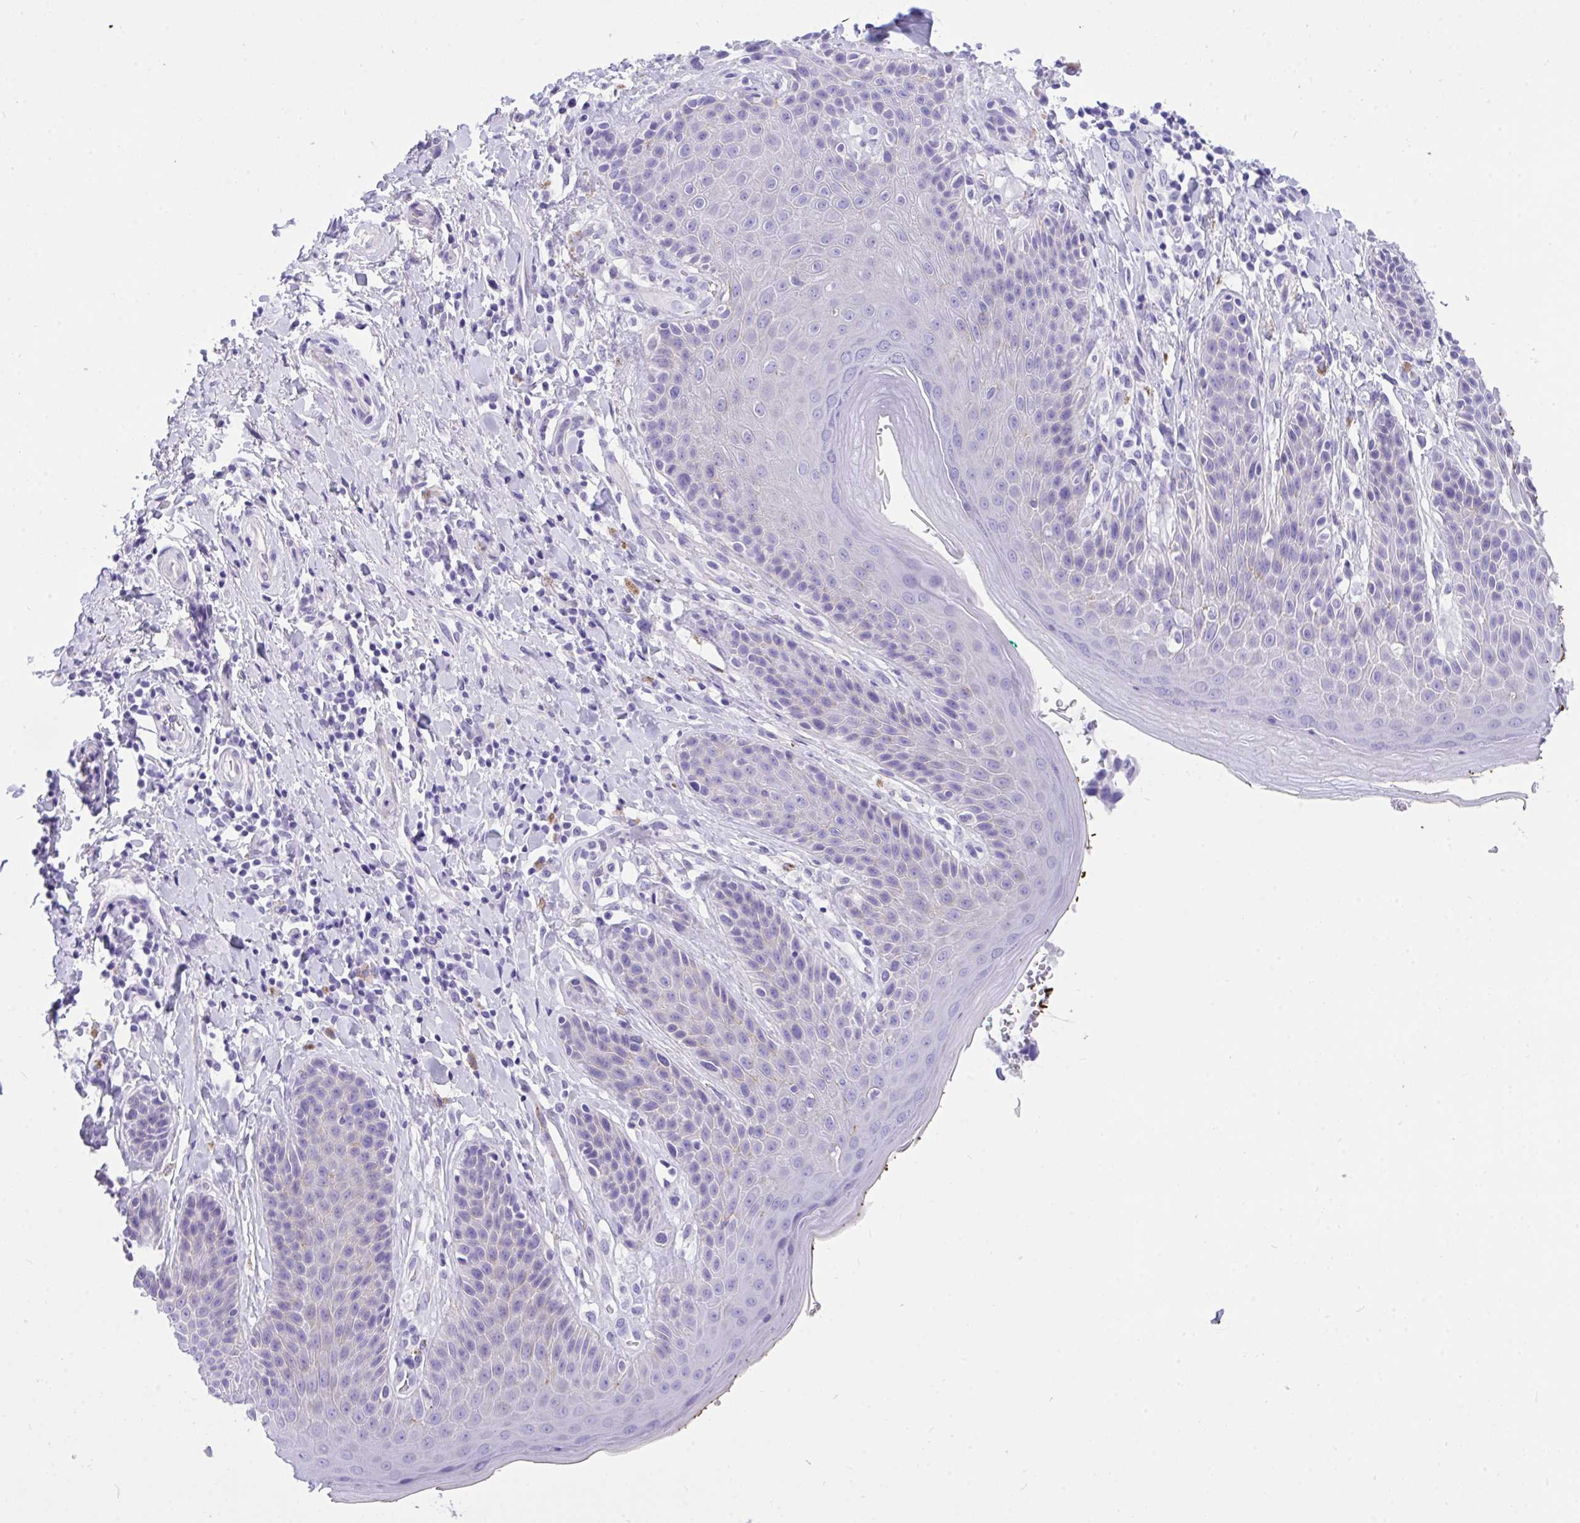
{"staining": {"intensity": "negative", "quantity": "none", "location": "none"}, "tissue": "skin", "cell_type": "Epidermal cells", "image_type": "normal", "snomed": [{"axis": "morphology", "description": "Normal tissue, NOS"}, {"axis": "topography", "description": "Anal"}, {"axis": "topography", "description": "Peripheral nerve tissue"}], "caption": "IHC histopathology image of normal skin: skin stained with DAB (3,3'-diaminobenzidine) demonstrates no significant protein positivity in epidermal cells.", "gene": "TLN2", "patient": {"sex": "male", "age": 51}}